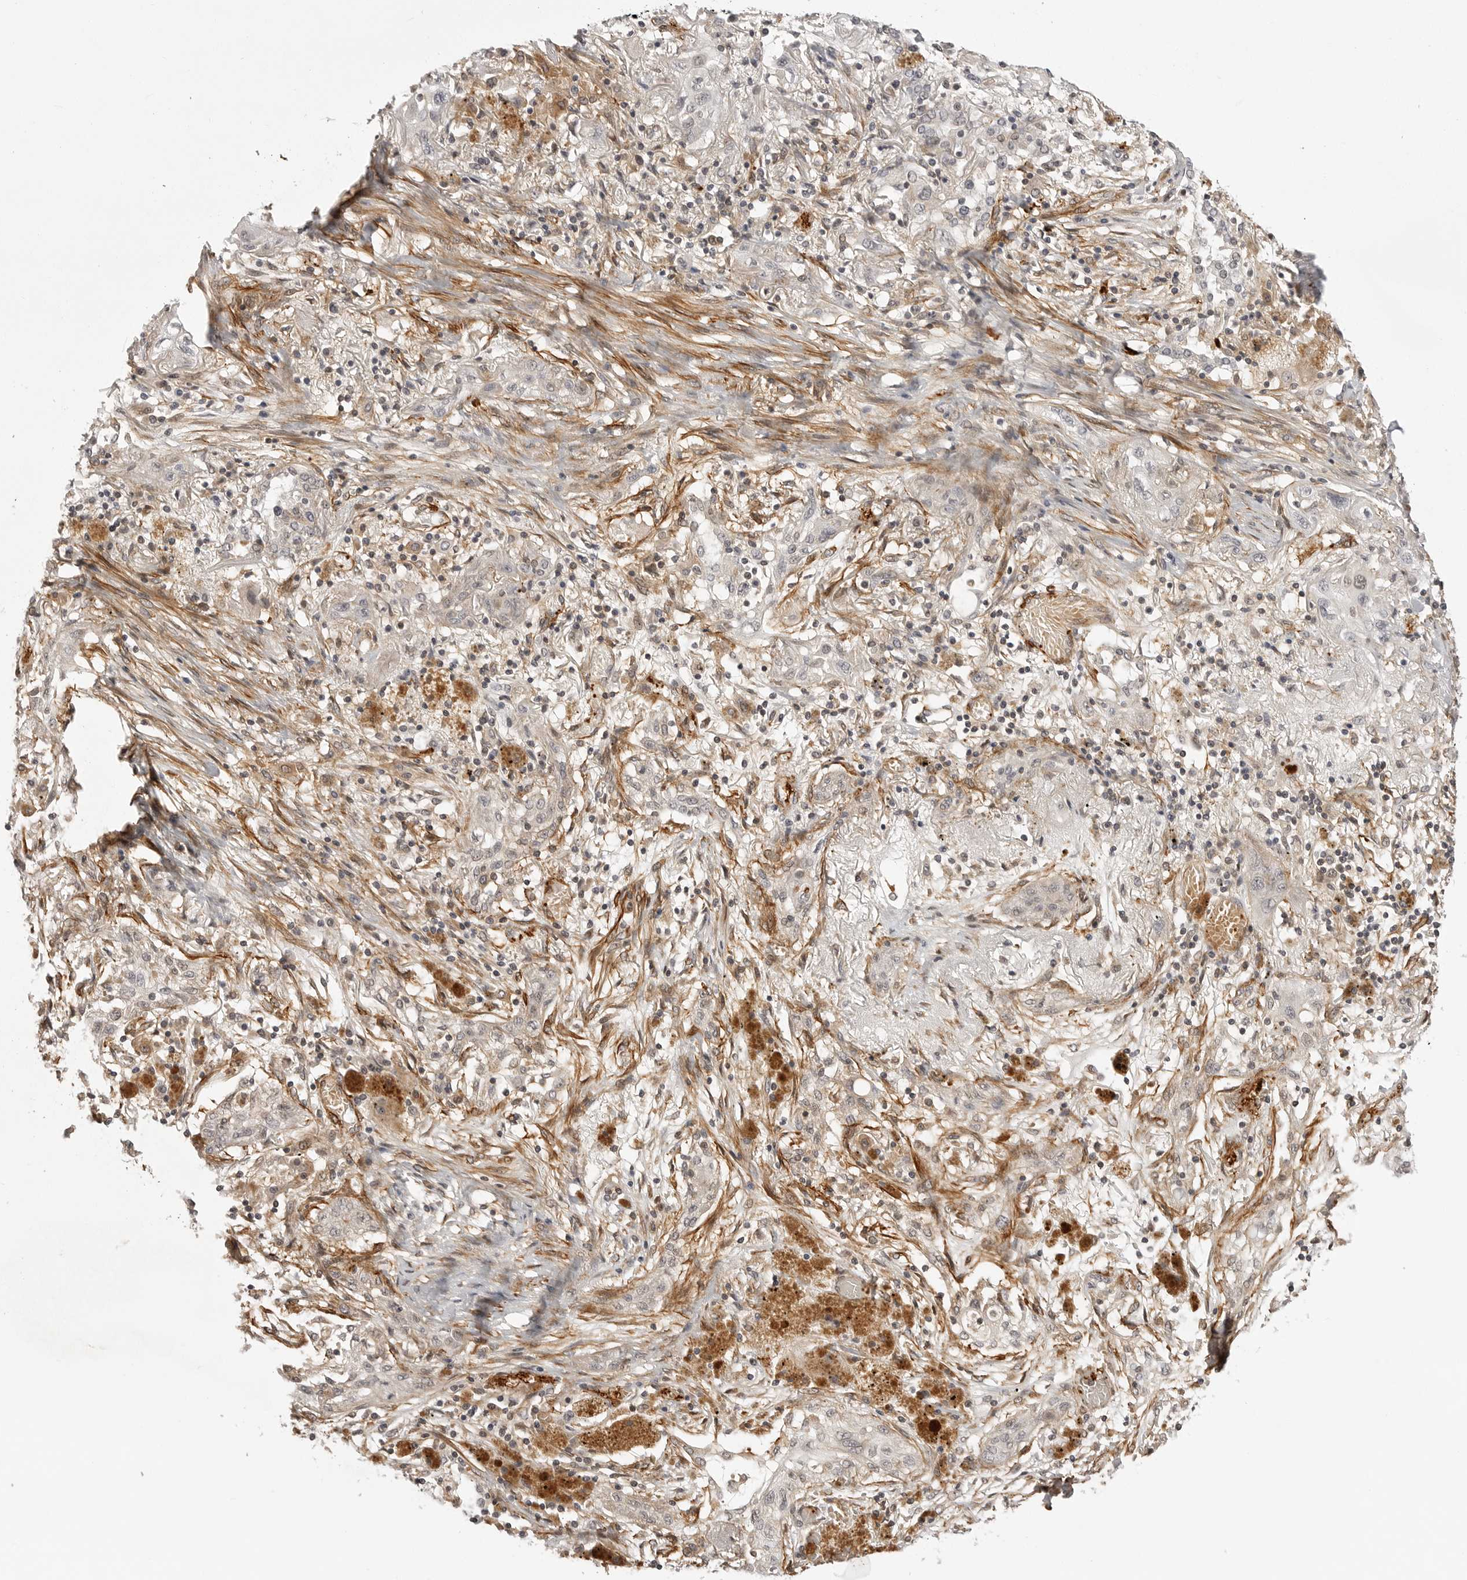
{"staining": {"intensity": "negative", "quantity": "none", "location": "none"}, "tissue": "lung cancer", "cell_type": "Tumor cells", "image_type": "cancer", "snomed": [{"axis": "morphology", "description": "Squamous cell carcinoma, NOS"}, {"axis": "topography", "description": "Lung"}], "caption": "This is a photomicrograph of immunohistochemistry (IHC) staining of lung cancer (squamous cell carcinoma), which shows no positivity in tumor cells. (Stains: DAB immunohistochemistry (IHC) with hematoxylin counter stain, Microscopy: brightfield microscopy at high magnification).", "gene": "TUT4", "patient": {"sex": "female", "age": 47}}